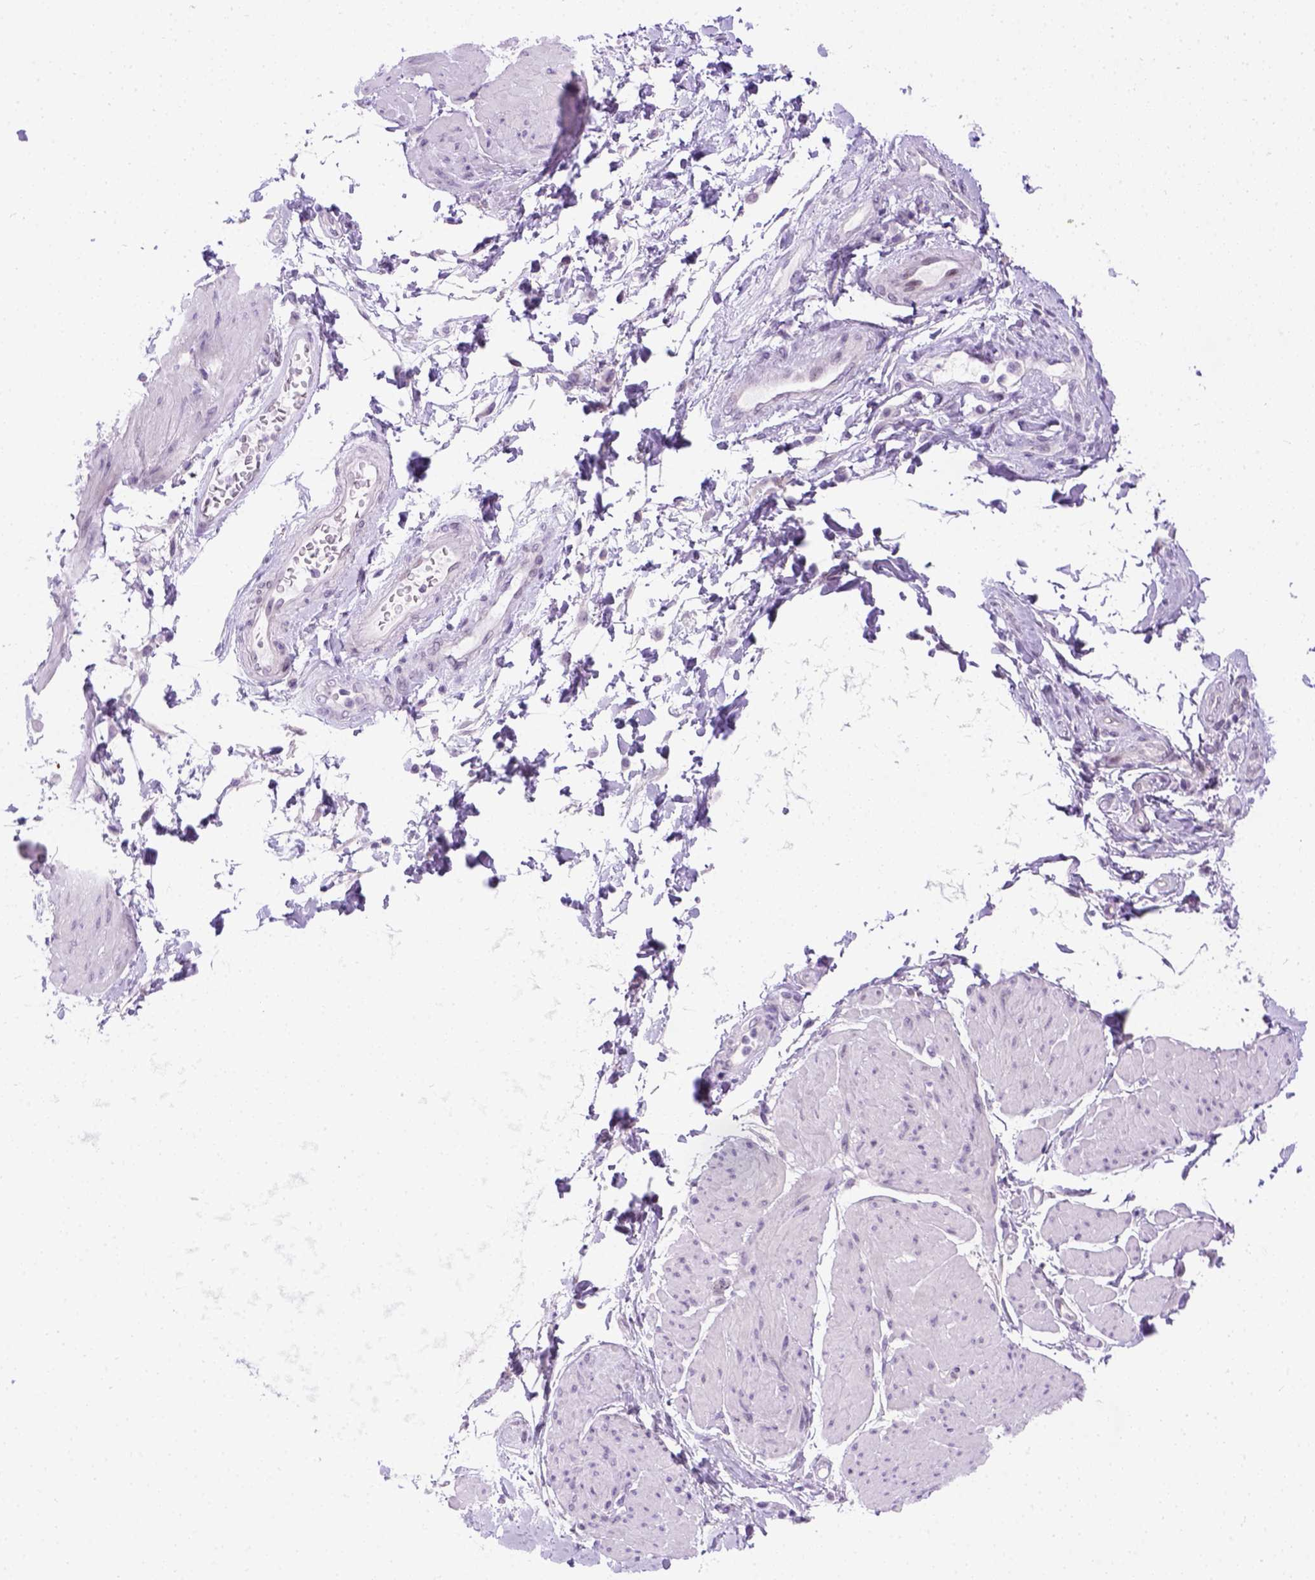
{"staining": {"intensity": "negative", "quantity": "none", "location": "none"}, "tissue": "adipose tissue", "cell_type": "Adipocytes", "image_type": "normal", "snomed": [{"axis": "morphology", "description": "Normal tissue, NOS"}, {"axis": "topography", "description": "Urinary bladder"}, {"axis": "topography", "description": "Peripheral nerve tissue"}], "caption": "Immunohistochemistry of normal human adipose tissue reveals no positivity in adipocytes. (Immunohistochemistry, brightfield microscopy, high magnification).", "gene": "FAM184B", "patient": {"sex": "female", "age": 60}}